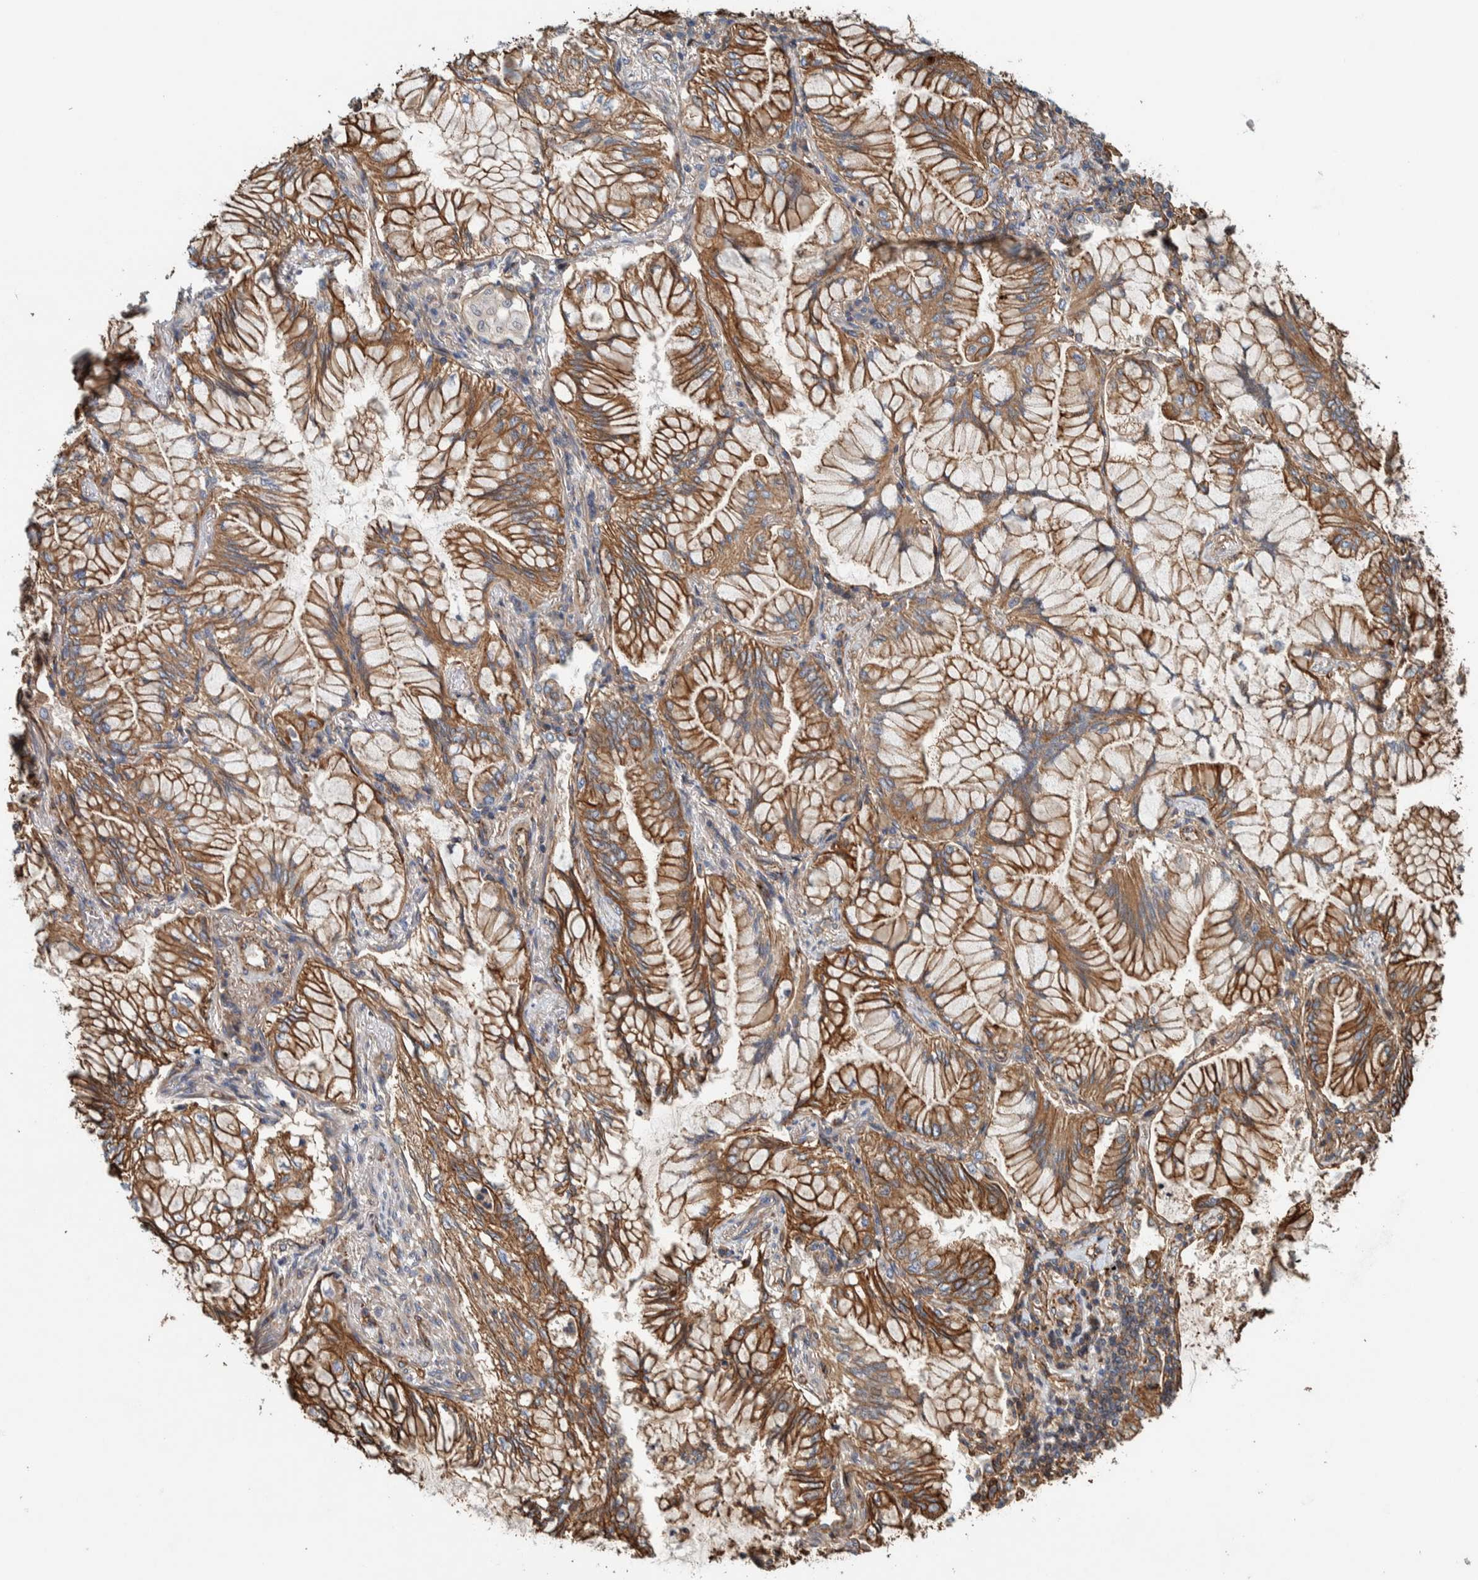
{"staining": {"intensity": "moderate", "quantity": ">75%", "location": "cytoplasmic/membranous"}, "tissue": "lung cancer", "cell_type": "Tumor cells", "image_type": "cancer", "snomed": [{"axis": "morphology", "description": "Adenocarcinoma, NOS"}, {"axis": "topography", "description": "Lung"}], "caption": "A high-resolution image shows immunohistochemistry (IHC) staining of adenocarcinoma (lung), which exhibits moderate cytoplasmic/membranous expression in about >75% of tumor cells. (brown staining indicates protein expression, while blue staining denotes nuclei).", "gene": "PKD1L1", "patient": {"sex": "female", "age": 70}}